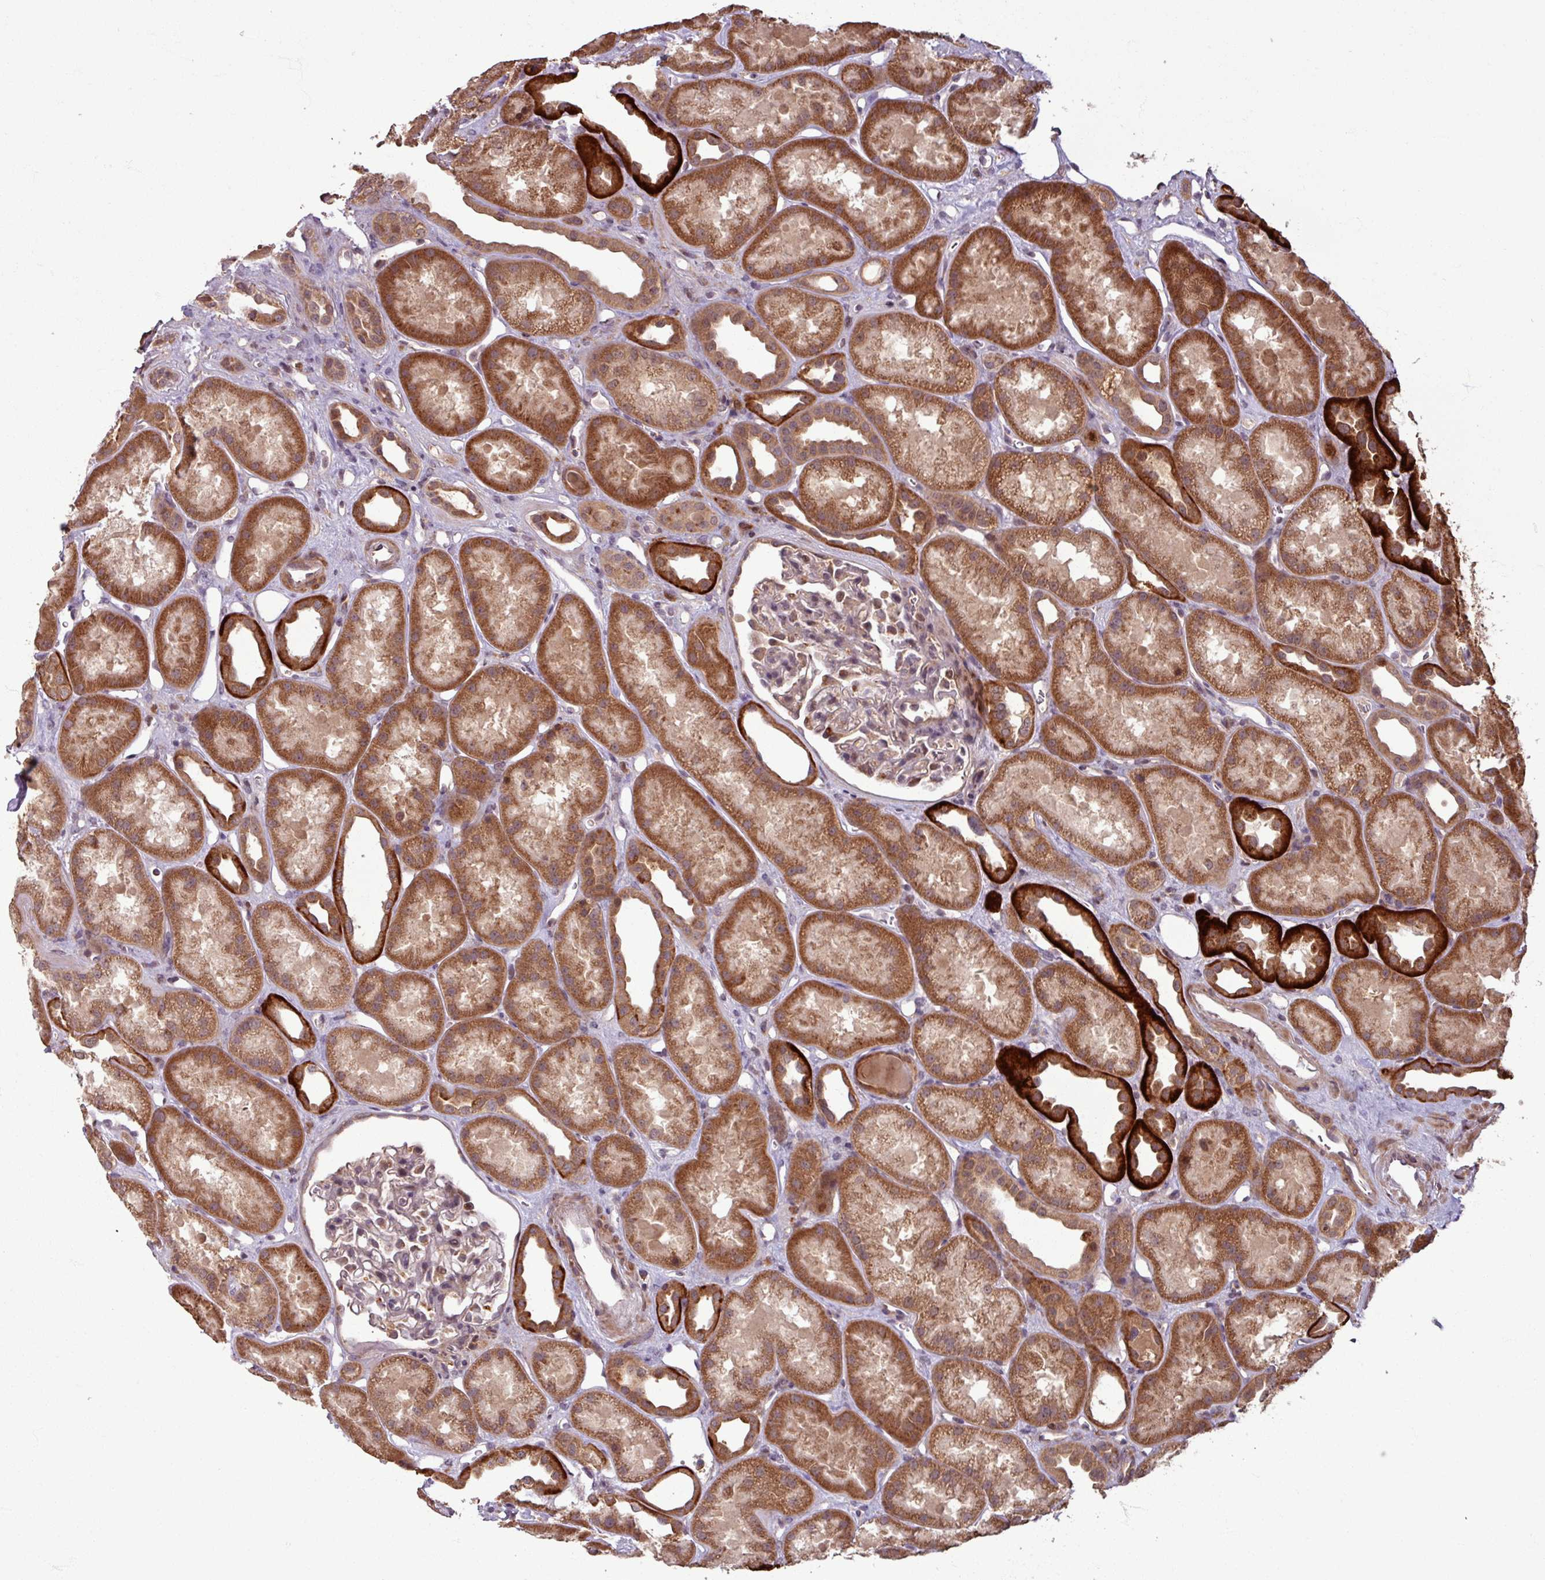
{"staining": {"intensity": "moderate", "quantity": "<25%", "location": "cytoplasmic/membranous"}, "tissue": "kidney", "cell_type": "Cells in glomeruli", "image_type": "normal", "snomed": [{"axis": "morphology", "description": "Normal tissue, NOS"}, {"axis": "topography", "description": "Kidney"}], "caption": "Immunohistochemistry of normal kidney demonstrates low levels of moderate cytoplasmic/membranous expression in about <25% of cells in glomeruli.", "gene": "OR6B1", "patient": {"sex": "male", "age": 61}}